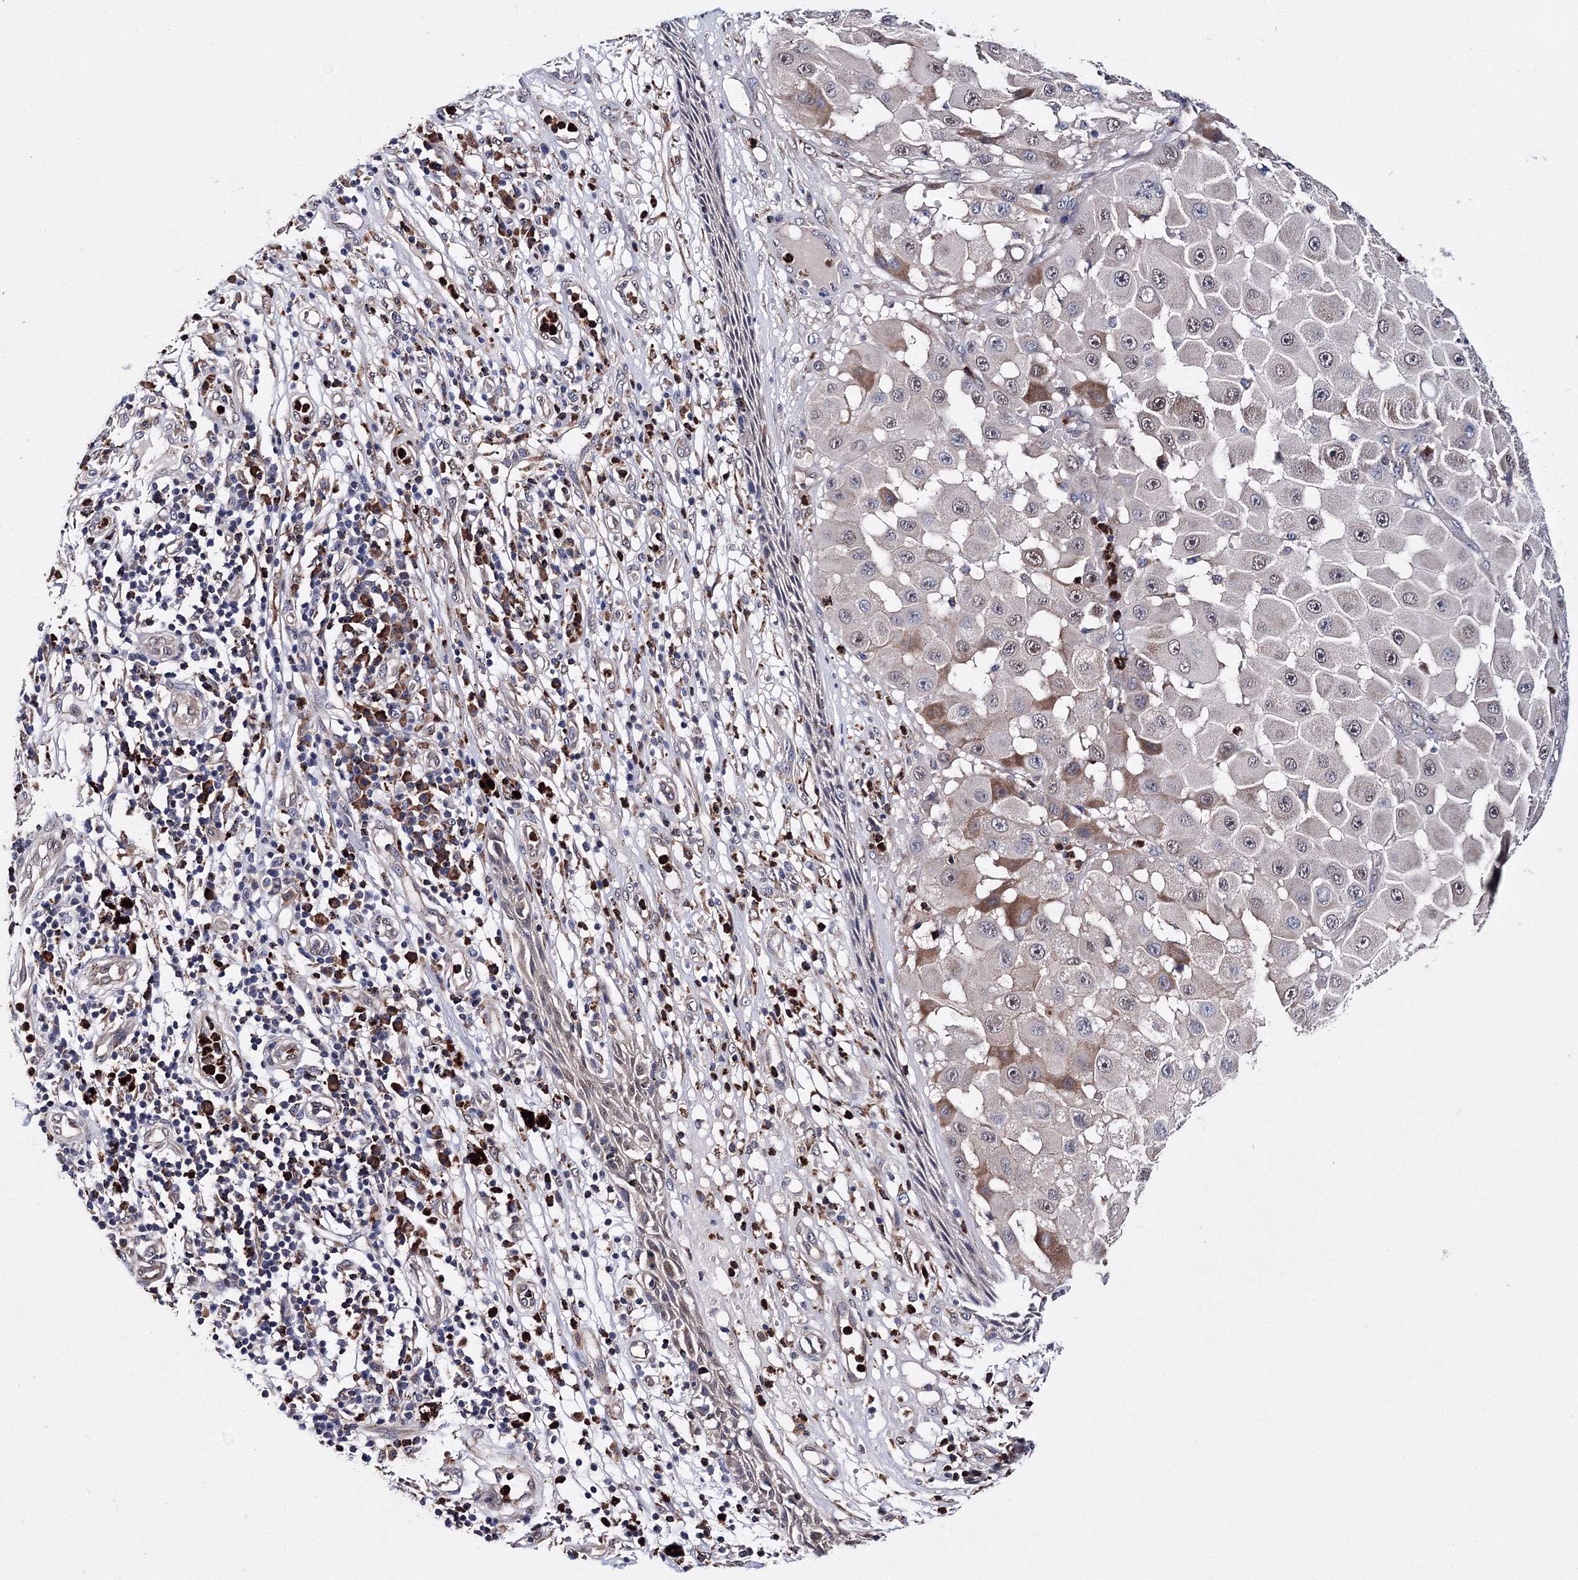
{"staining": {"intensity": "weak", "quantity": "<25%", "location": "cytoplasmic/membranous"}, "tissue": "melanoma", "cell_type": "Tumor cells", "image_type": "cancer", "snomed": [{"axis": "morphology", "description": "Malignant melanoma, NOS"}, {"axis": "topography", "description": "Skin"}], "caption": "Immunohistochemistry (IHC) of melanoma demonstrates no positivity in tumor cells.", "gene": "PHYKPL", "patient": {"sex": "female", "age": 81}}